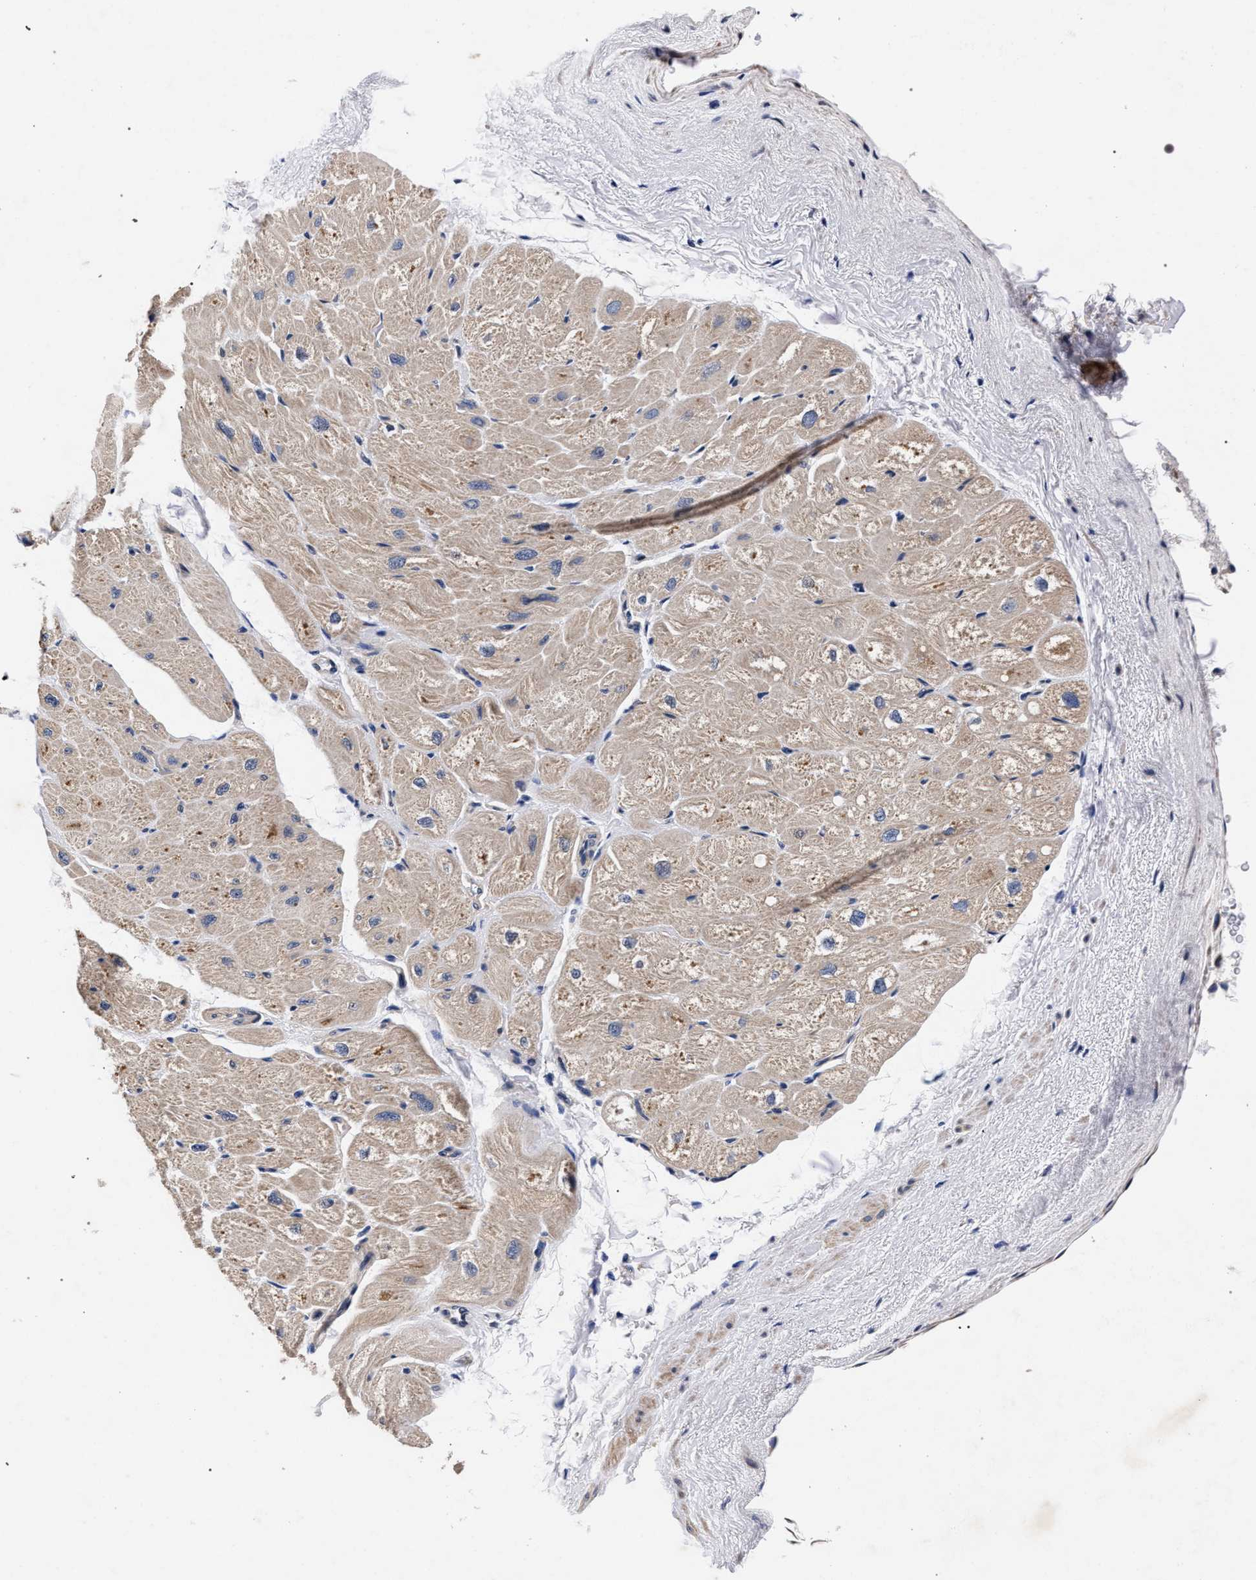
{"staining": {"intensity": "moderate", "quantity": "25%-75%", "location": "cytoplasmic/membranous"}, "tissue": "heart muscle", "cell_type": "Cardiomyocytes", "image_type": "normal", "snomed": [{"axis": "morphology", "description": "Normal tissue, NOS"}, {"axis": "topography", "description": "Heart"}], "caption": "Normal heart muscle was stained to show a protein in brown. There is medium levels of moderate cytoplasmic/membranous positivity in about 25%-75% of cardiomyocytes. Nuclei are stained in blue.", "gene": "CFAP95", "patient": {"sex": "male", "age": 49}}